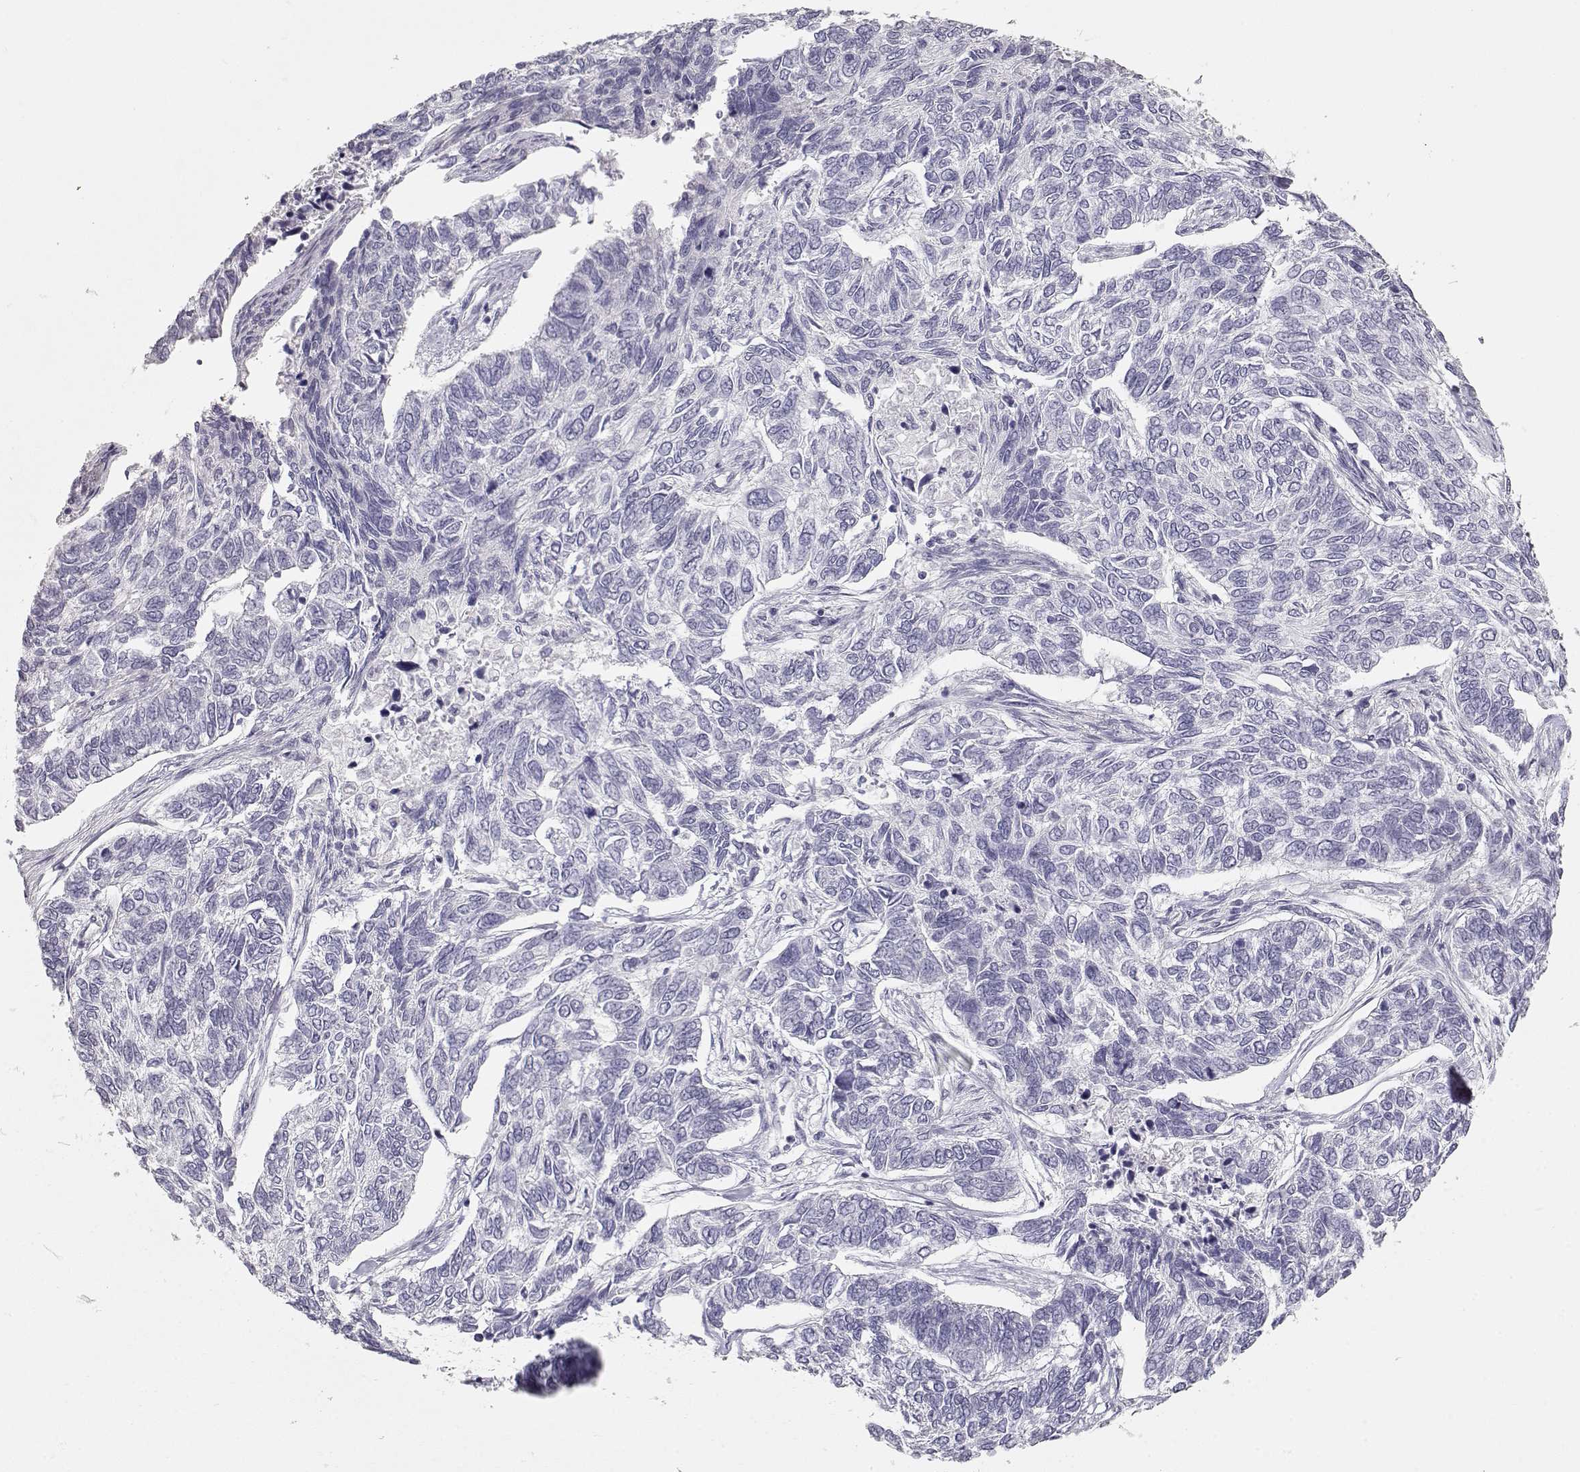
{"staining": {"intensity": "negative", "quantity": "none", "location": "none"}, "tissue": "skin cancer", "cell_type": "Tumor cells", "image_type": "cancer", "snomed": [{"axis": "morphology", "description": "Basal cell carcinoma"}, {"axis": "topography", "description": "Skin"}], "caption": "This histopathology image is of skin basal cell carcinoma stained with immunohistochemistry (IHC) to label a protein in brown with the nuclei are counter-stained blue. There is no positivity in tumor cells.", "gene": "TKTL1", "patient": {"sex": "female", "age": 65}}